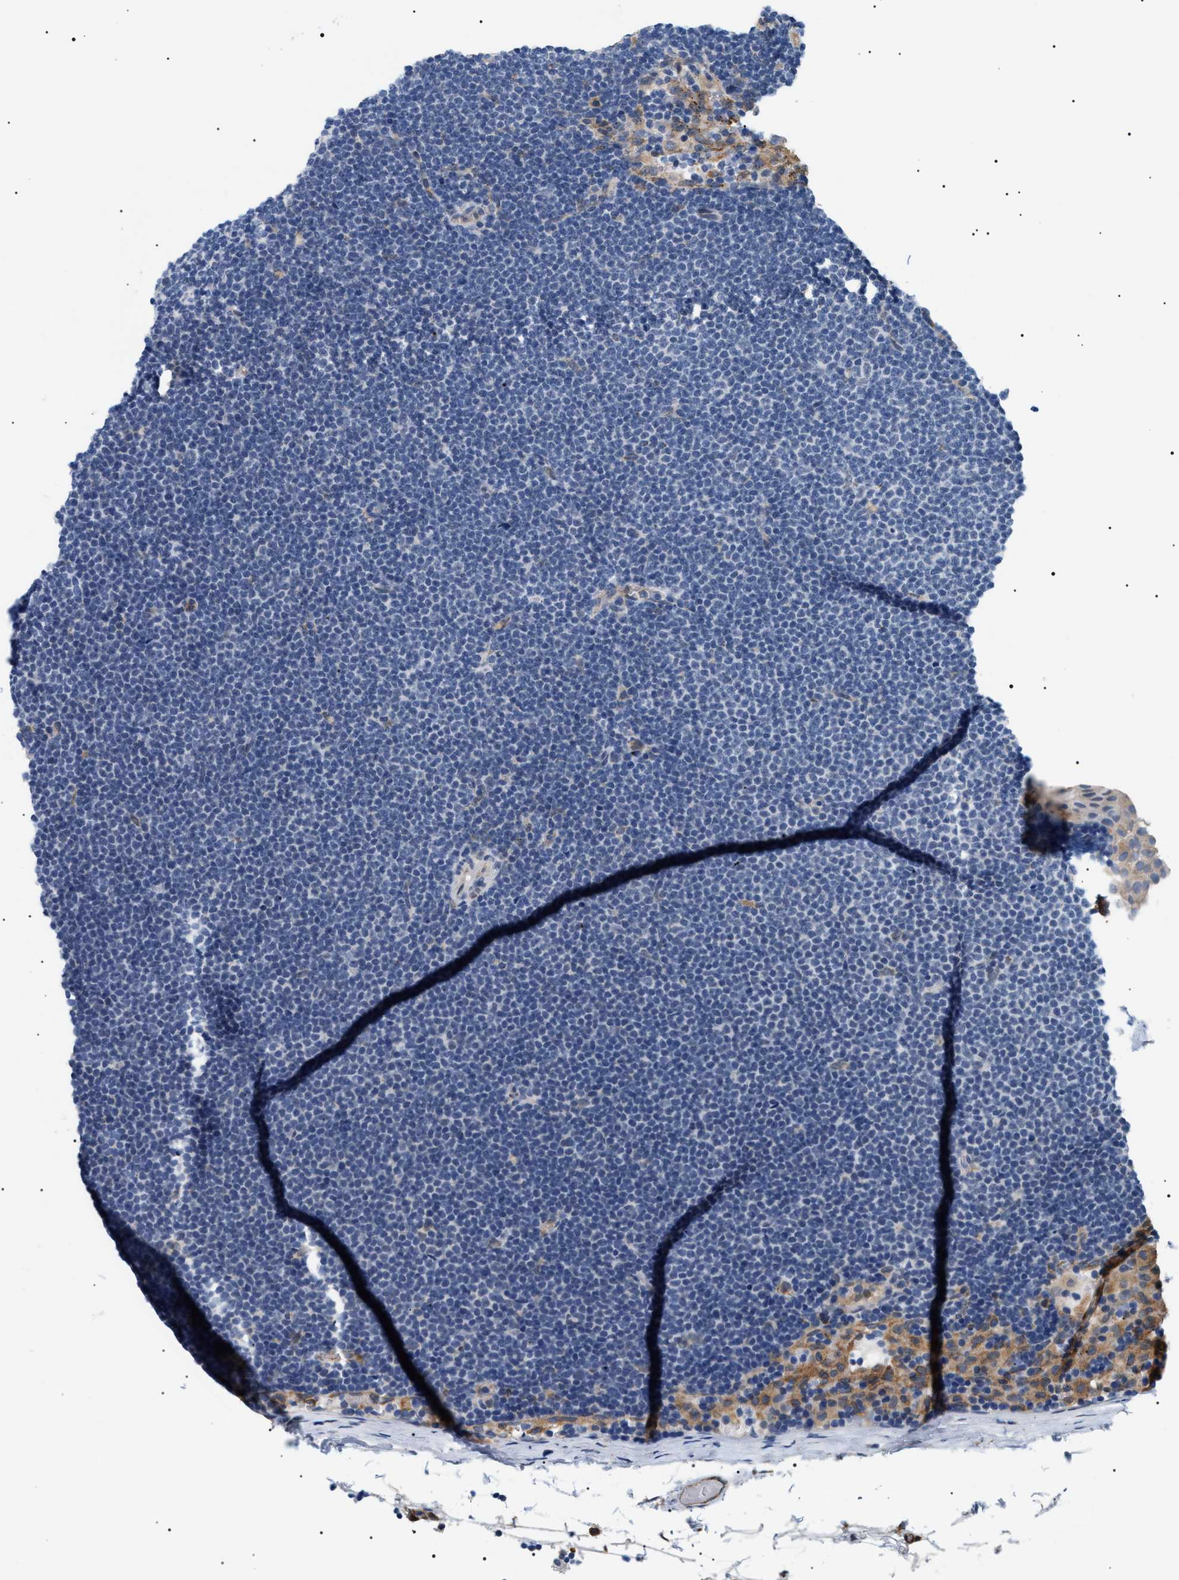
{"staining": {"intensity": "negative", "quantity": "none", "location": "none"}, "tissue": "lymphoma", "cell_type": "Tumor cells", "image_type": "cancer", "snomed": [{"axis": "morphology", "description": "Malignant lymphoma, non-Hodgkin's type, Low grade"}, {"axis": "topography", "description": "Lymph node"}], "caption": "DAB immunohistochemical staining of human lymphoma displays no significant positivity in tumor cells.", "gene": "HSD17B11", "patient": {"sex": "female", "age": 53}}